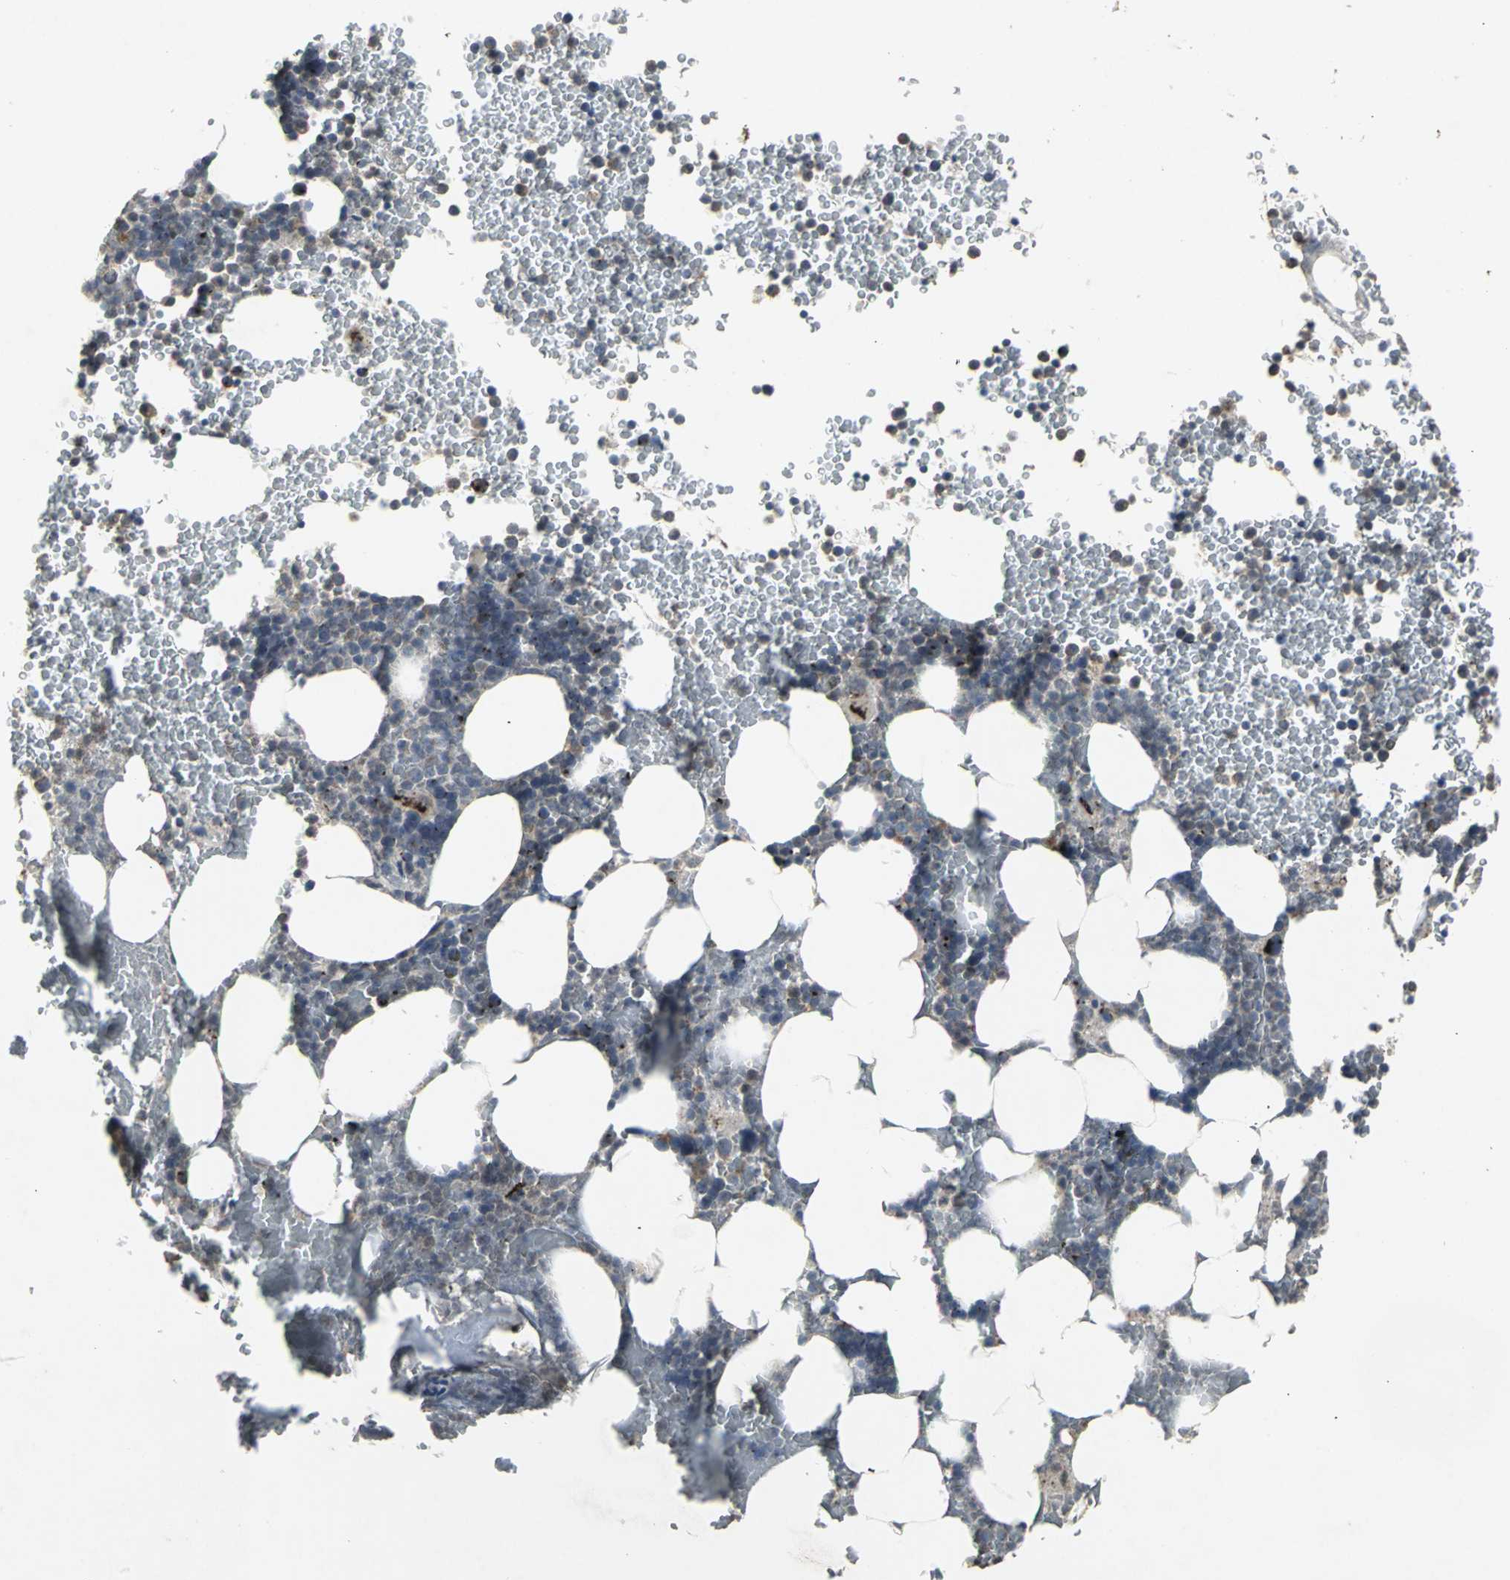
{"staining": {"intensity": "moderate", "quantity": "<25%", "location": "cytoplasmic/membranous"}, "tissue": "bone marrow", "cell_type": "Hematopoietic cells", "image_type": "normal", "snomed": [{"axis": "morphology", "description": "Normal tissue, NOS"}, {"axis": "topography", "description": "Bone marrow"}], "caption": "Protein expression analysis of unremarkable bone marrow reveals moderate cytoplasmic/membranous expression in about <25% of hematopoietic cells.", "gene": "BMP4", "patient": {"sex": "female", "age": 66}}